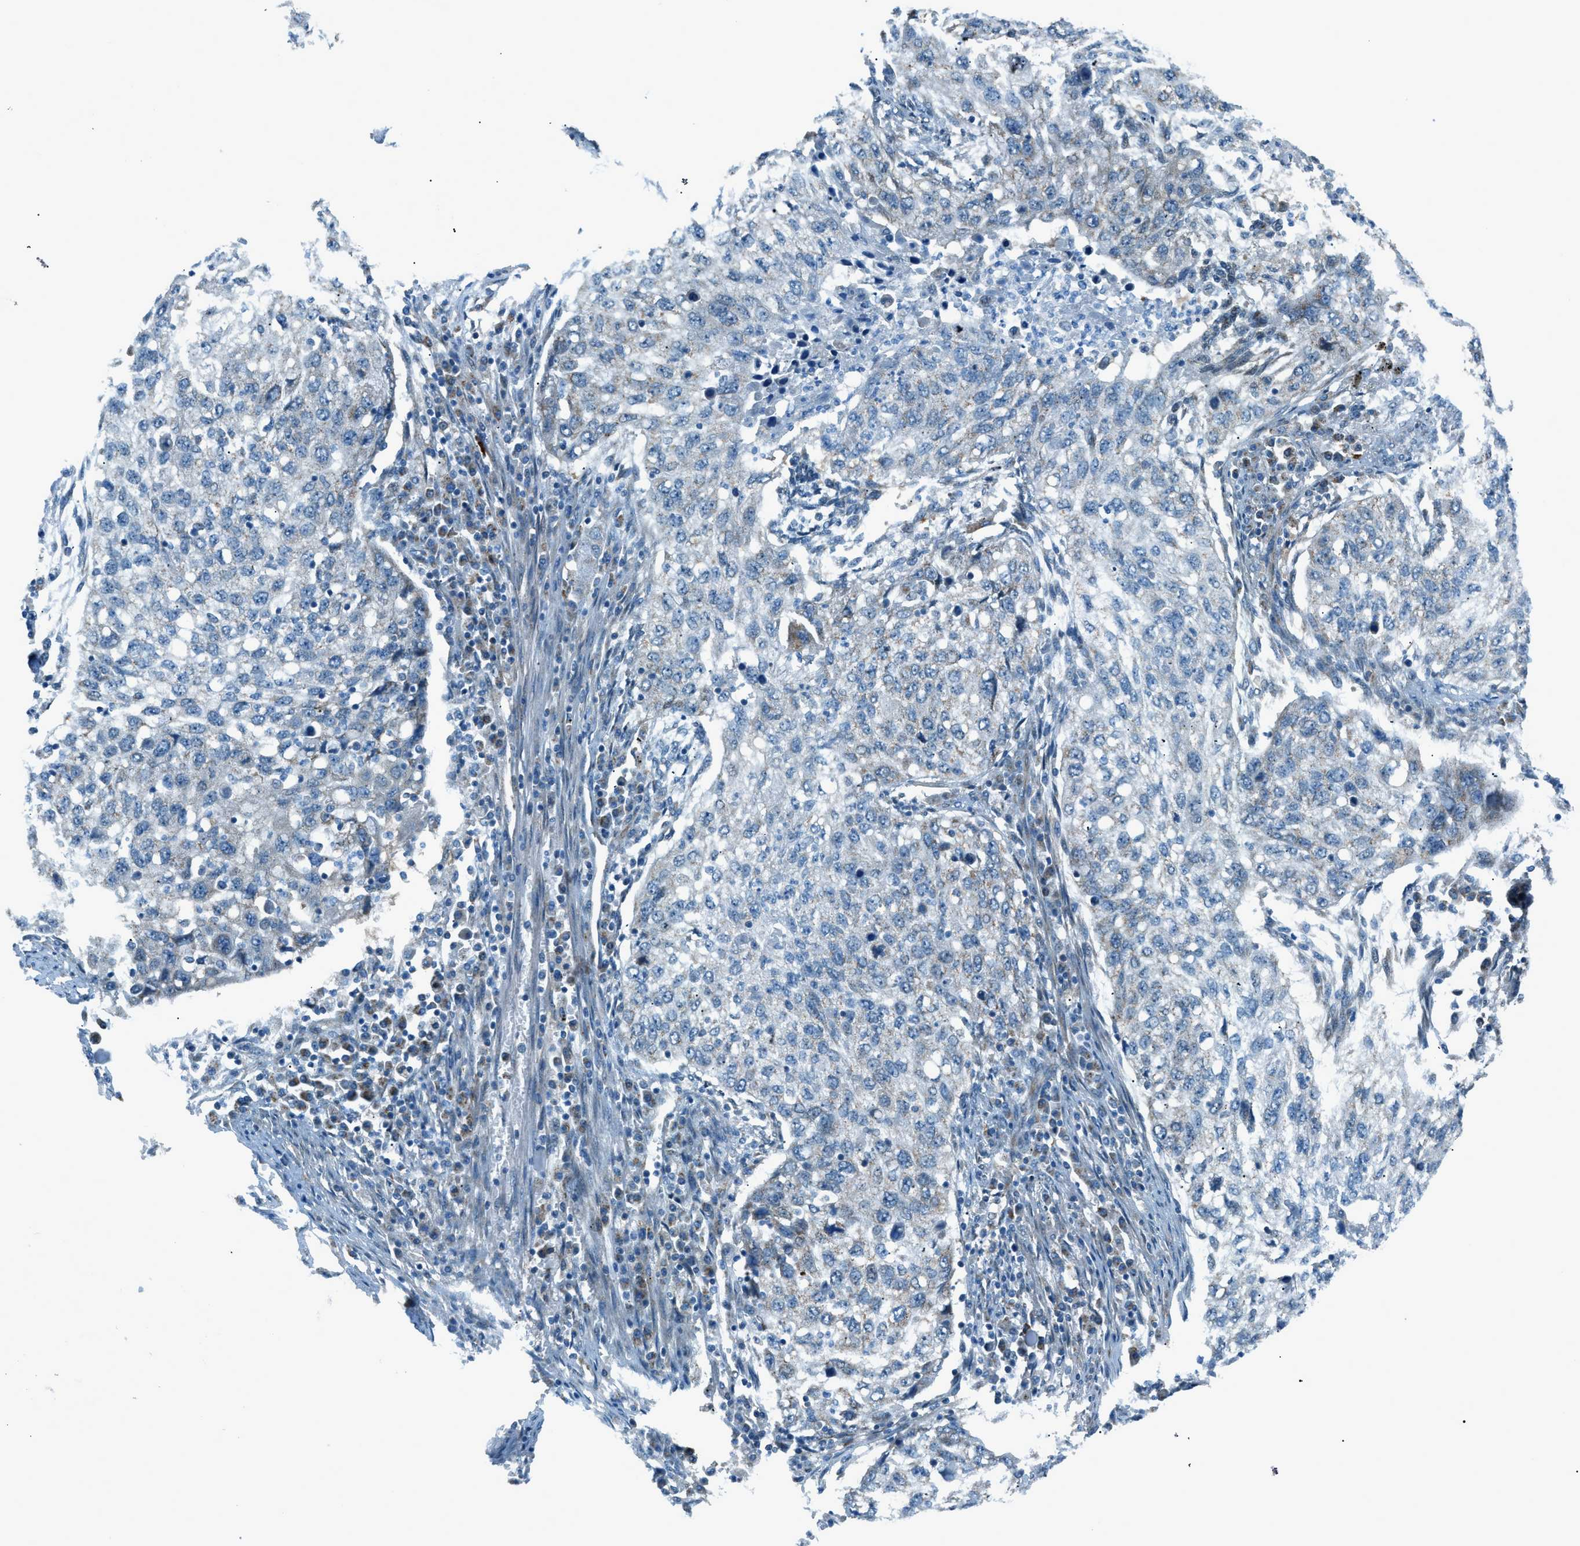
{"staining": {"intensity": "negative", "quantity": "none", "location": "none"}, "tissue": "lung cancer", "cell_type": "Tumor cells", "image_type": "cancer", "snomed": [{"axis": "morphology", "description": "Squamous cell carcinoma, NOS"}, {"axis": "topography", "description": "Lung"}], "caption": "Lung cancer was stained to show a protein in brown. There is no significant positivity in tumor cells.", "gene": "PIGG", "patient": {"sex": "female", "age": 63}}